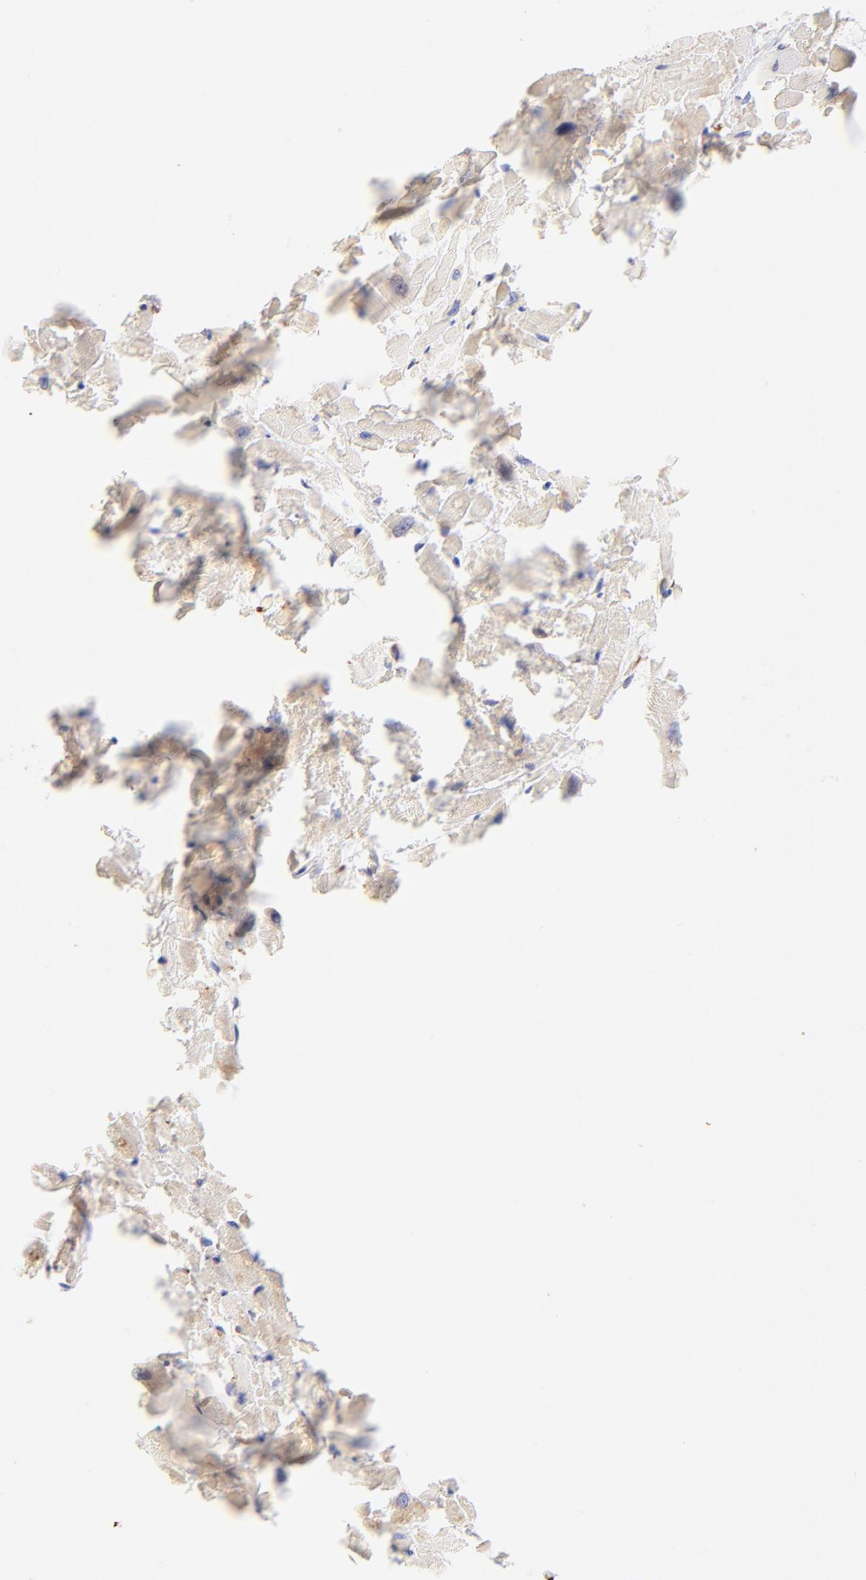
{"staining": {"intensity": "moderate", "quantity": "<25%", "location": "cytoplasmic/membranous"}, "tissue": "heart muscle", "cell_type": "Cardiomyocytes", "image_type": "normal", "snomed": [{"axis": "morphology", "description": "Normal tissue, NOS"}, {"axis": "topography", "description": "Heart"}], "caption": "Human heart muscle stained for a protein (brown) exhibits moderate cytoplasmic/membranous positive staining in about <25% of cardiomyocytes.", "gene": "RPL30", "patient": {"sex": "female", "age": 19}}